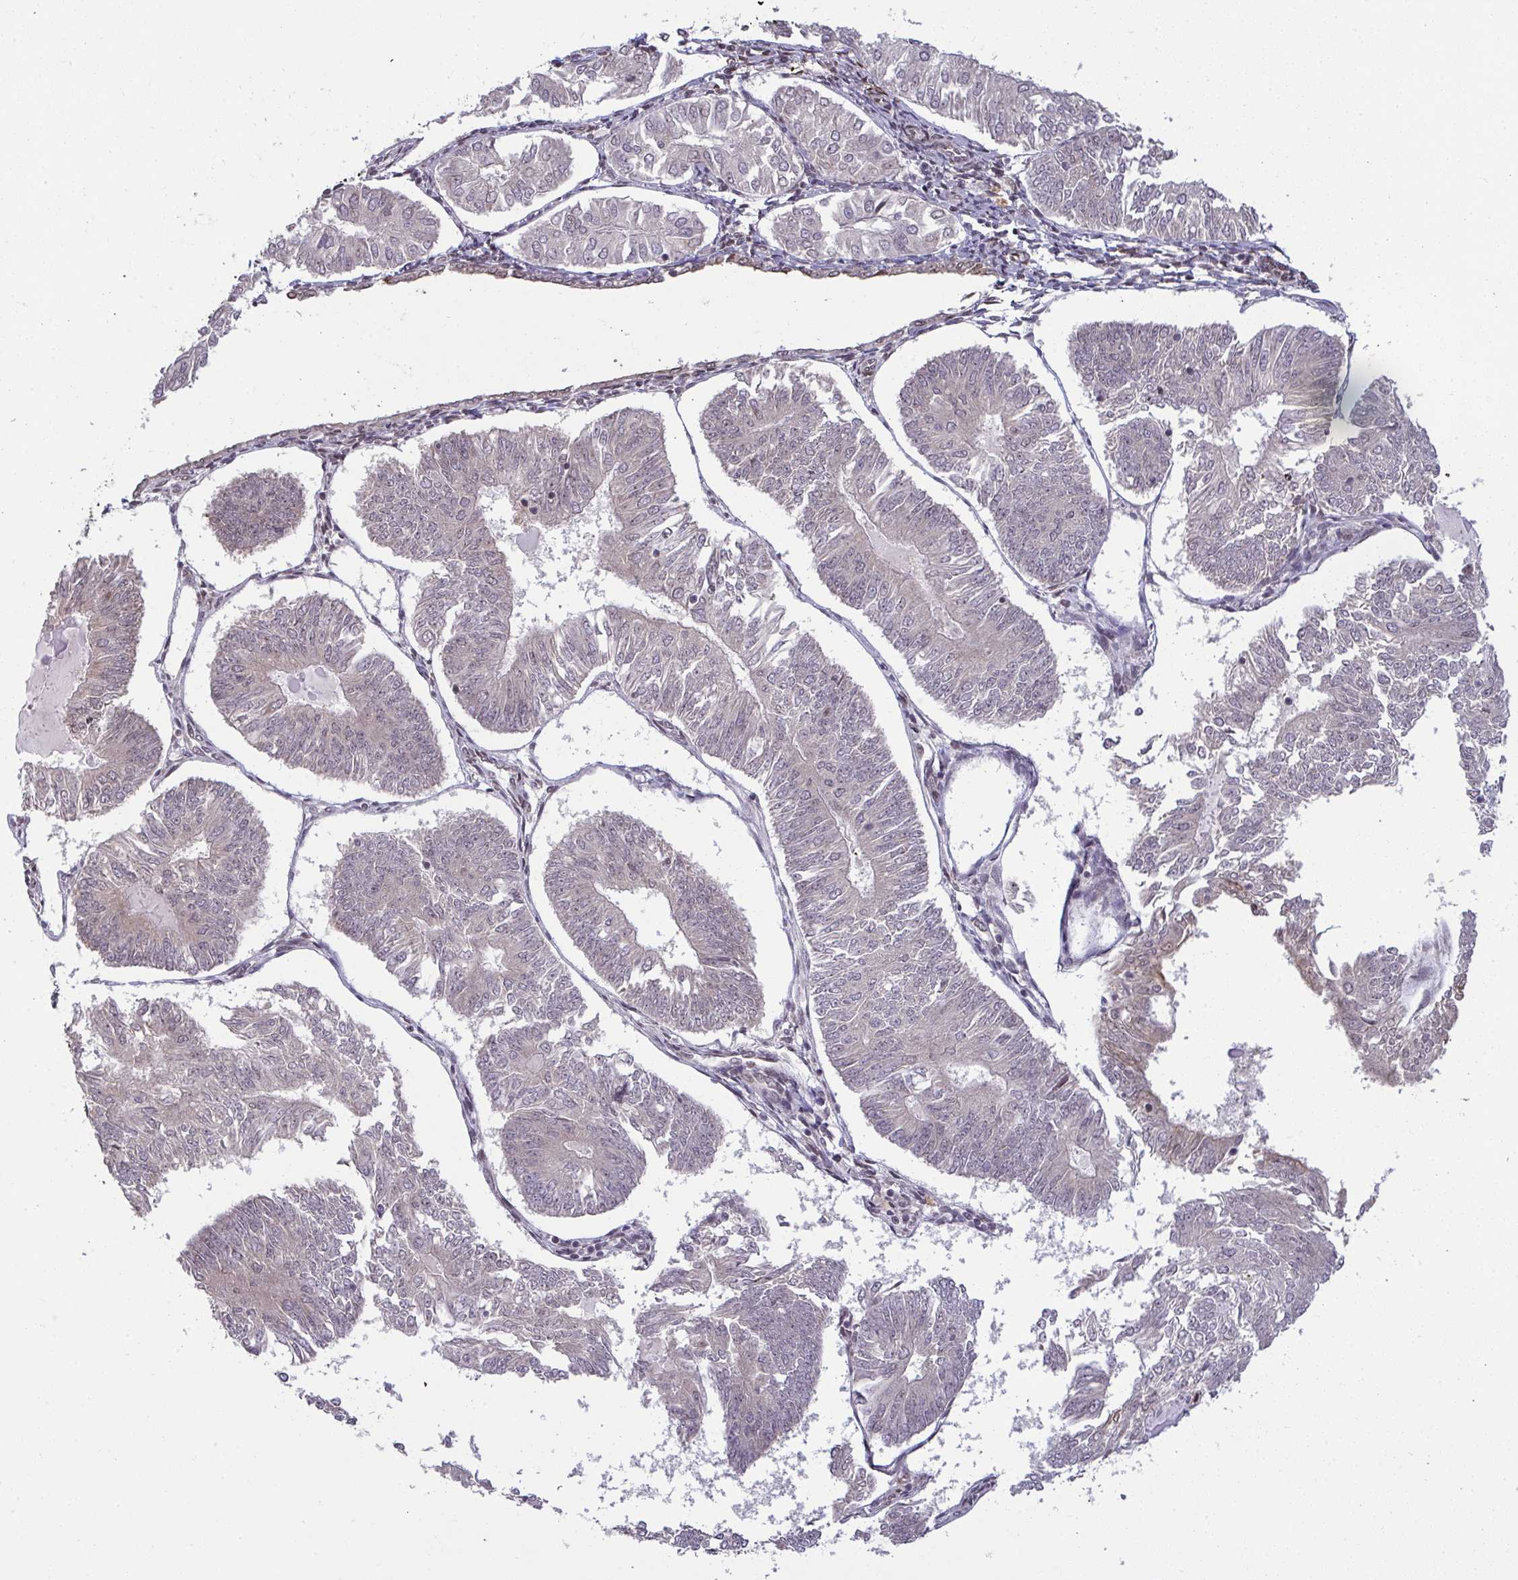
{"staining": {"intensity": "negative", "quantity": "none", "location": "none"}, "tissue": "endometrial cancer", "cell_type": "Tumor cells", "image_type": "cancer", "snomed": [{"axis": "morphology", "description": "Adenocarcinoma, NOS"}, {"axis": "topography", "description": "Endometrium"}], "caption": "Immunohistochemical staining of endometrial cancer (adenocarcinoma) exhibits no significant staining in tumor cells. Nuclei are stained in blue.", "gene": "UXT", "patient": {"sex": "female", "age": 58}}